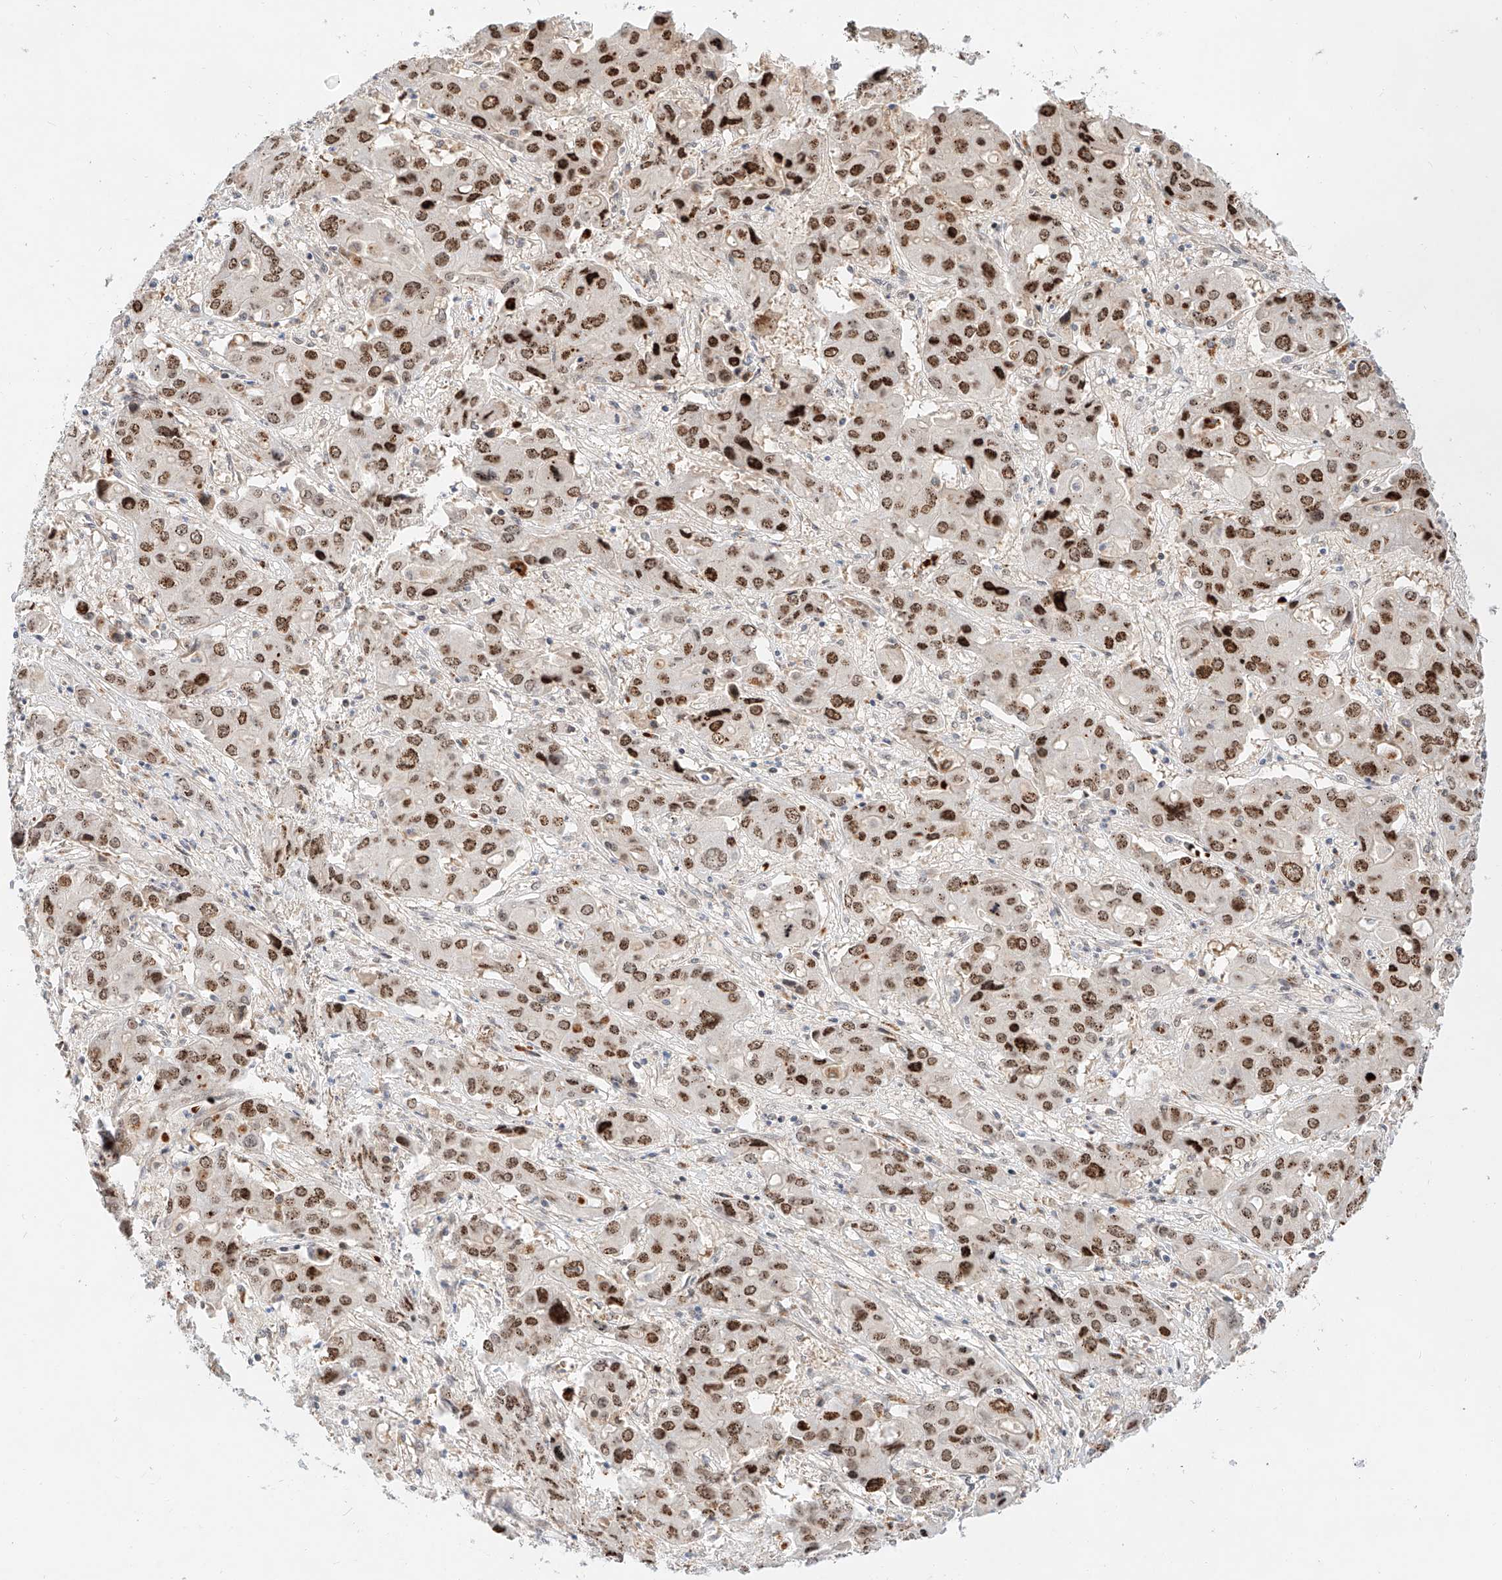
{"staining": {"intensity": "strong", "quantity": ">75%", "location": "nuclear"}, "tissue": "liver cancer", "cell_type": "Tumor cells", "image_type": "cancer", "snomed": [{"axis": "morphology", "description": "Cholangiocarcinoma"}, {"axis": "topography", "description": "Liver"}], "caption": "Protein positivity by immunohistochemistry demonstrates strong nuclear positivity in approximately >75% of tumor cells in liver cancer.", "gene": "CBX8", "patient": {"sex": "male", "age": 67}}